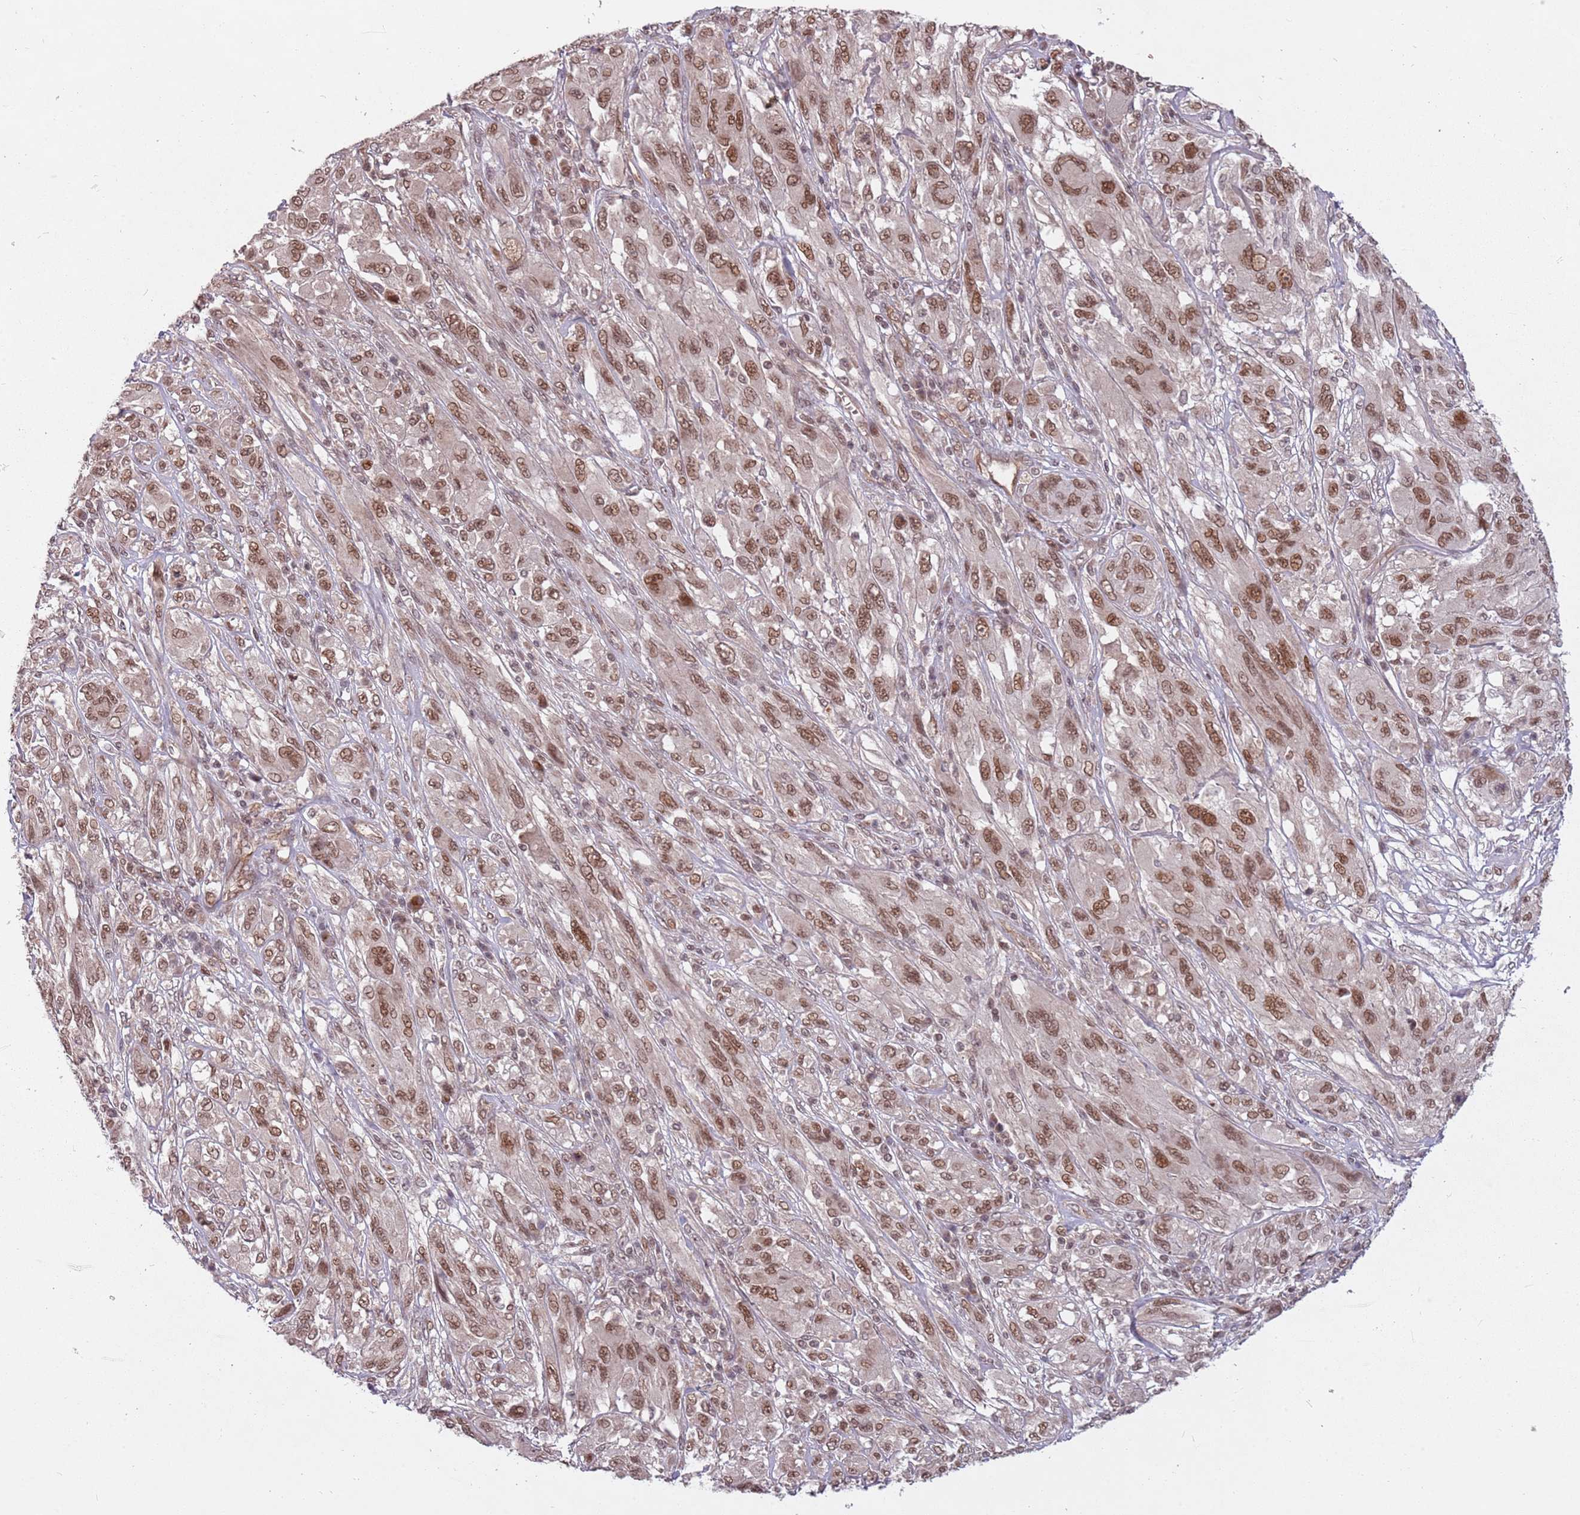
{"staining": {"intensity": "moderate", "quantity": ">75%", "location": "nuclear"}, "tissue": "melanoma", "cell_type": "Tumor cells", "image_type": "cancer", "snomed": [{"axis": "morphology", "description": "Malignant melanoma, NOS"}, {"axis": "topography", "description": "Skin"}], "caption": "Immunohistochemical staining of human malignant melanoma demonstrates medium levels of moderate nuclear protein staining in about >75% of tumor cells.", "gene": "SUDS3", "patient": {"sex": "female", "age": 91}}